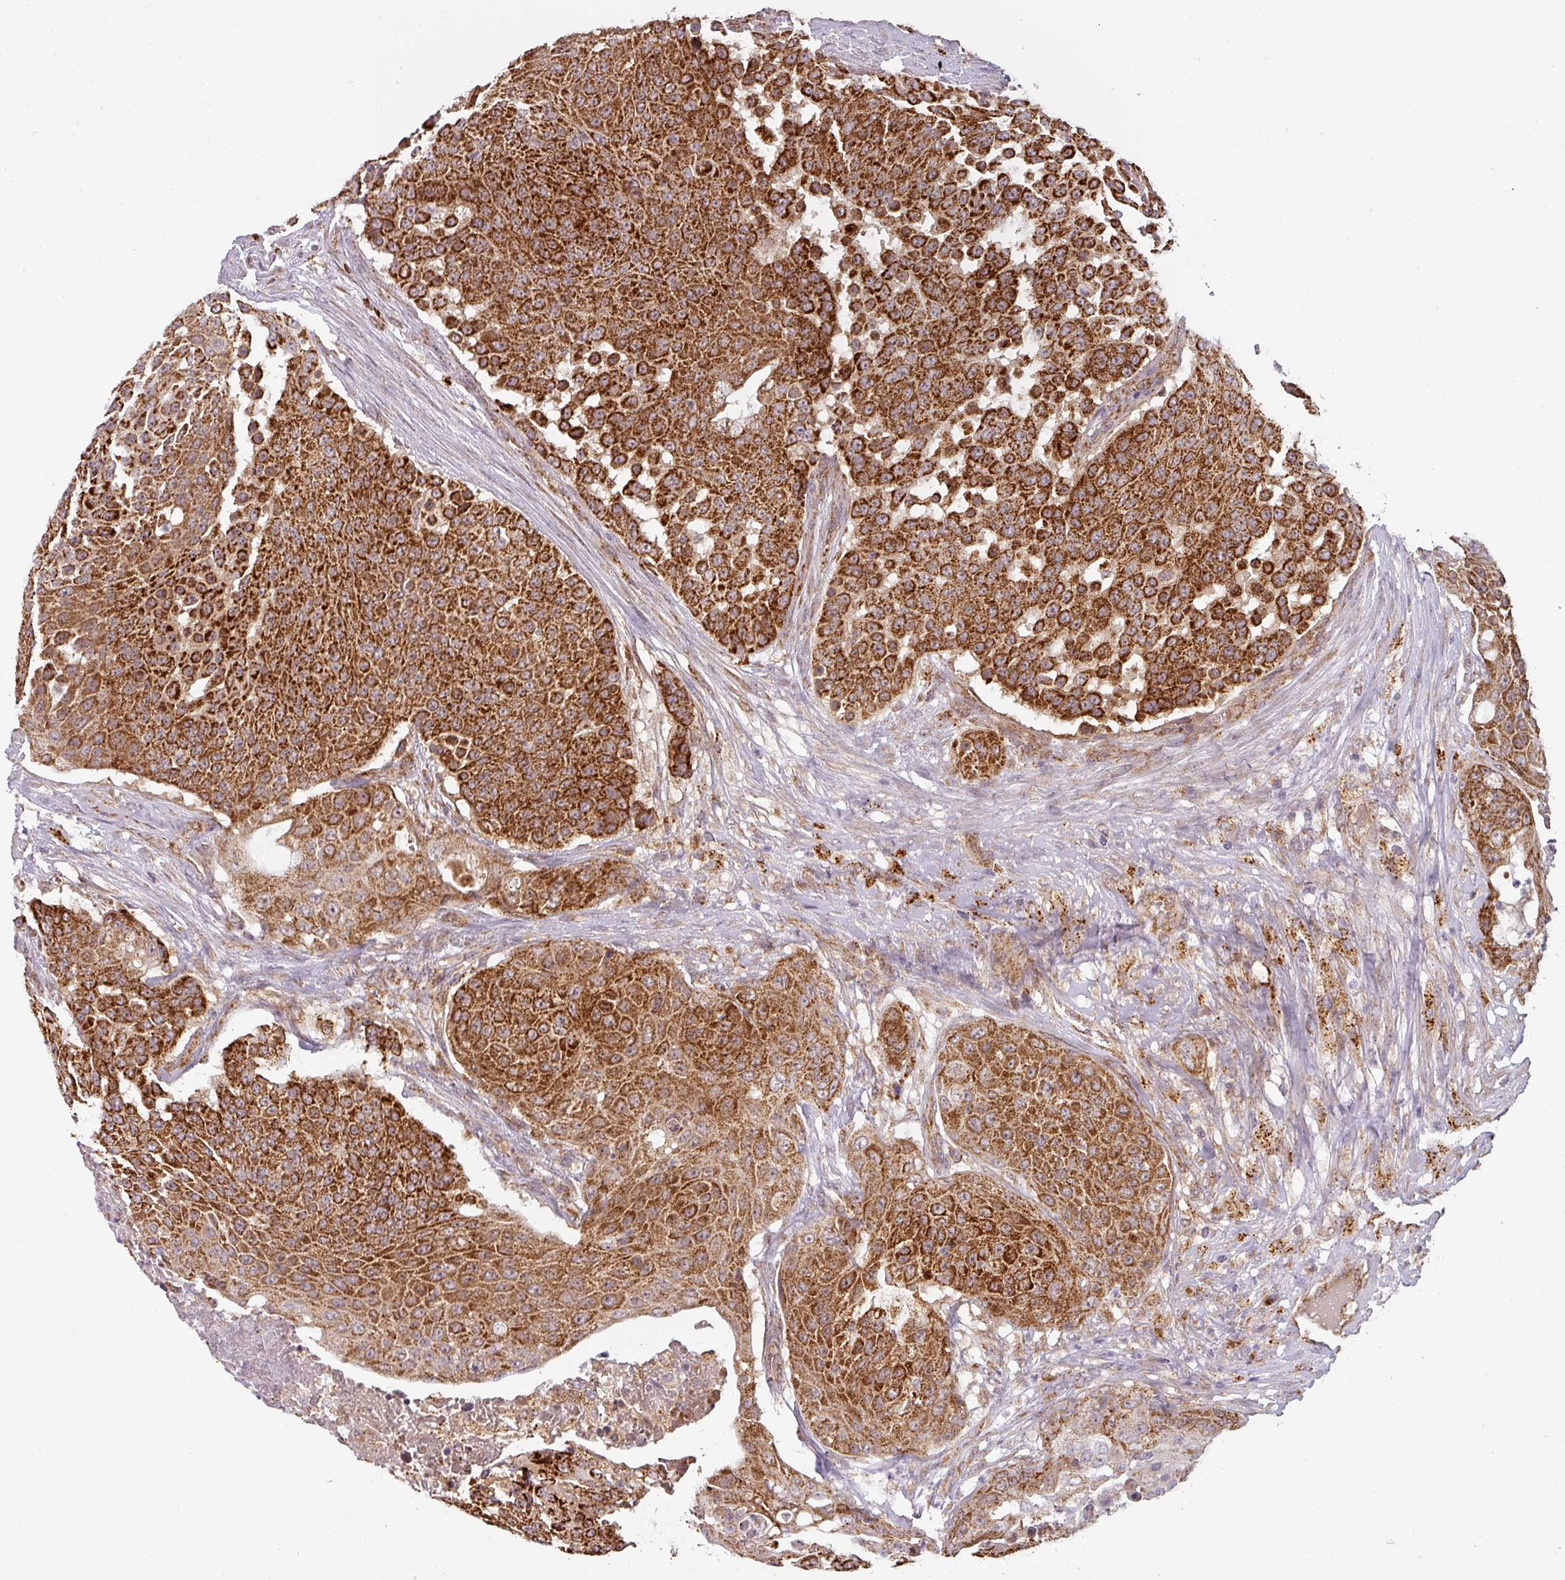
{"staining": {"intensity": "strong", "quantity": ">75%", "location": "cytoplasmic/membranous"}, "tissue": "urothelial cancer", "cell_type": "Tumor cells", "image_type": "cancer", "snomed": [{"axis": "morphology", "description": "Urothelial carcinoma, High grade"}, {"axis": "topography", "description": "Urinary bladder"}], "caption": "This photomicrograph displays immunohistochemistry (IHC) staining of human high-grade urothelial carcinoma, with high strong cytoplasmic/membranous expression in approximately >75% of tumor cells.", "gene": "MRPS16", "patient": {"sex": "female", "age": 63}}